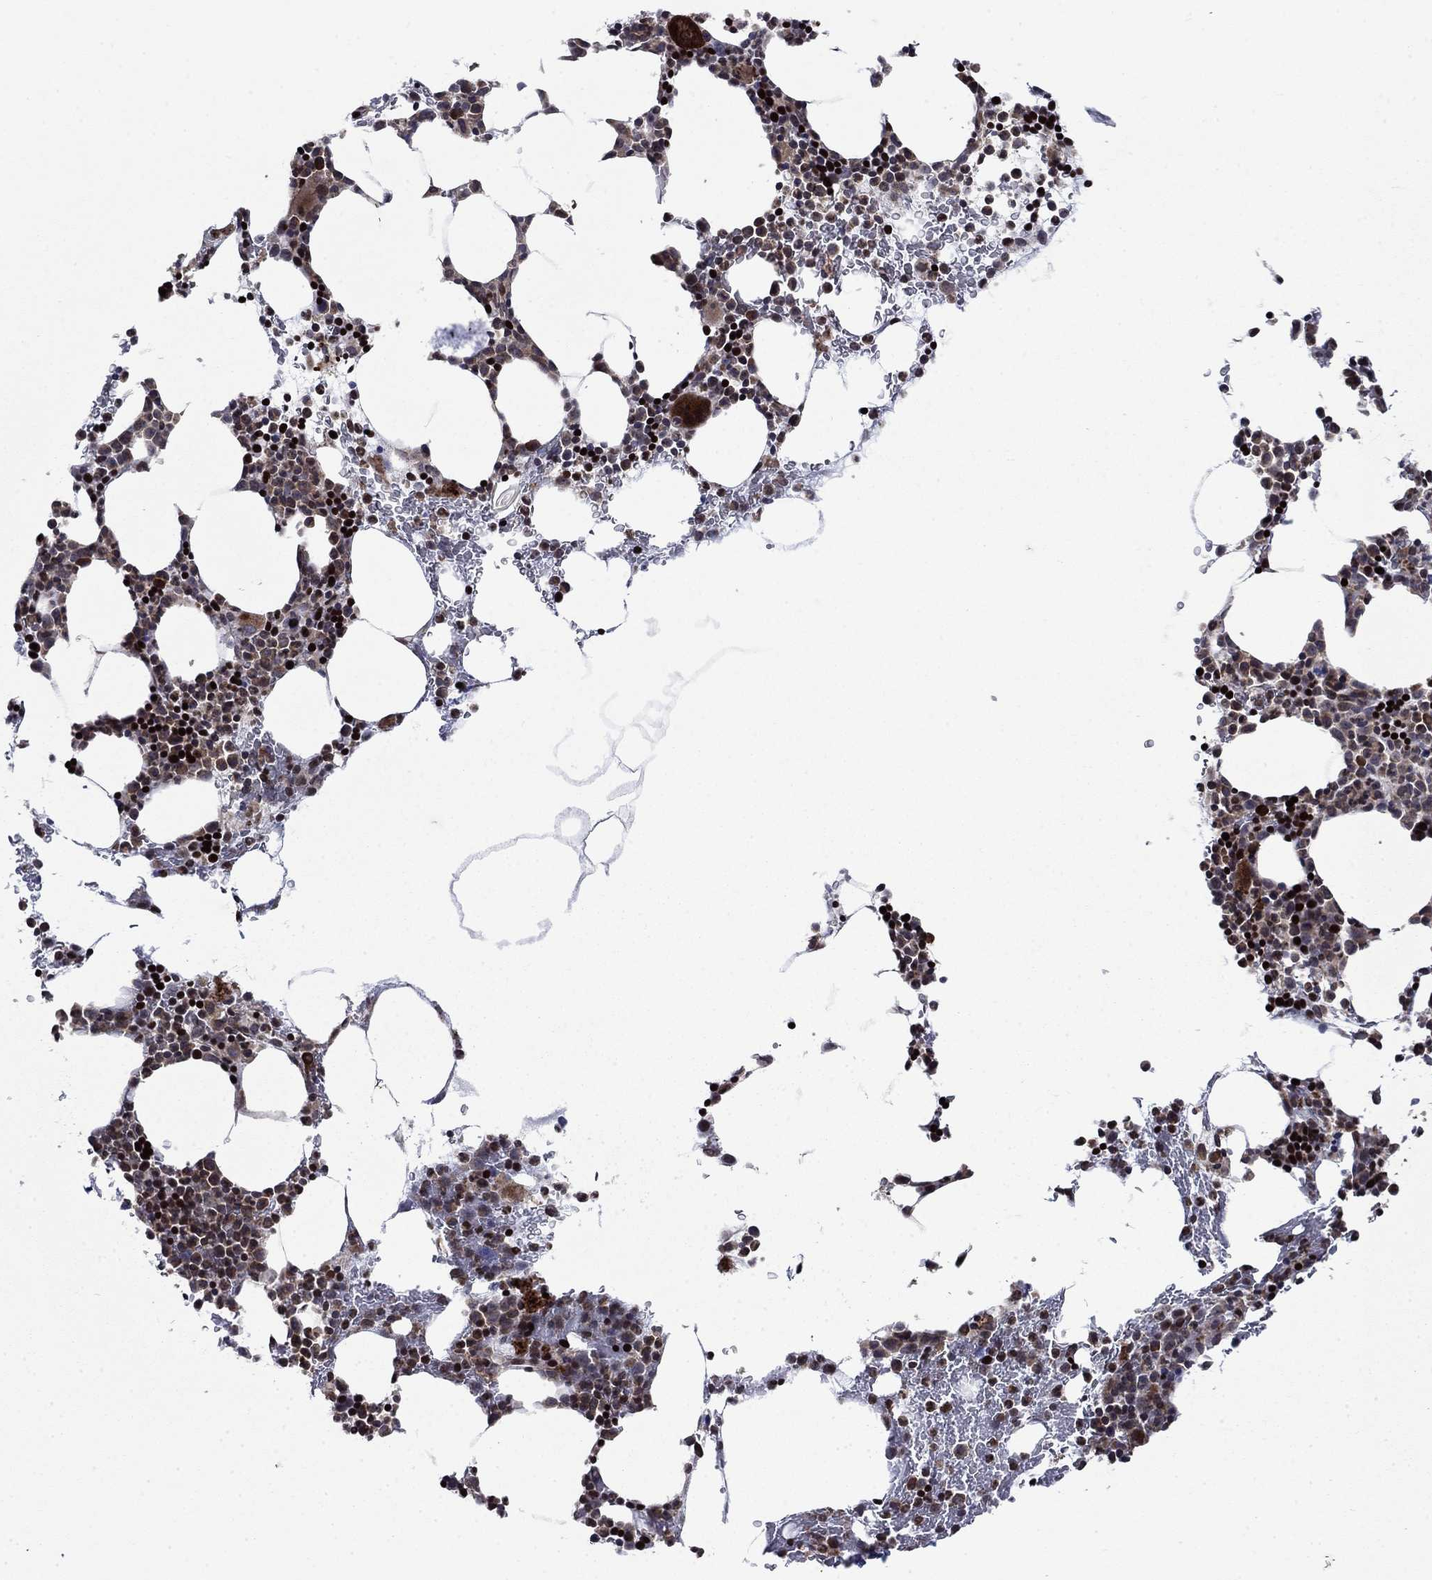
{"staining": {"intensity": "strong", "quantity": "25%-75%", "location": "cytoplasmic/membranous"}, "tissue": "bone marrow", "cell_type": "Hematopoietic cells", "image_type": "normal", "snomed": [{"axis": "morphology", "description": "Normal tissue, NOS"}, {"axis": "topography", "description": "Bone marrow"}], "caption": "The micrograph reveals immunohistochemical staining of normal bone marrow. There is strong cytoplasmic/membranous positivity is present in approximately 25%-75% of hematopoietic cells. Nuclei are stained in blue.", "gene": "DHRS7", "patient": {"sex": "male", "age": 83}}